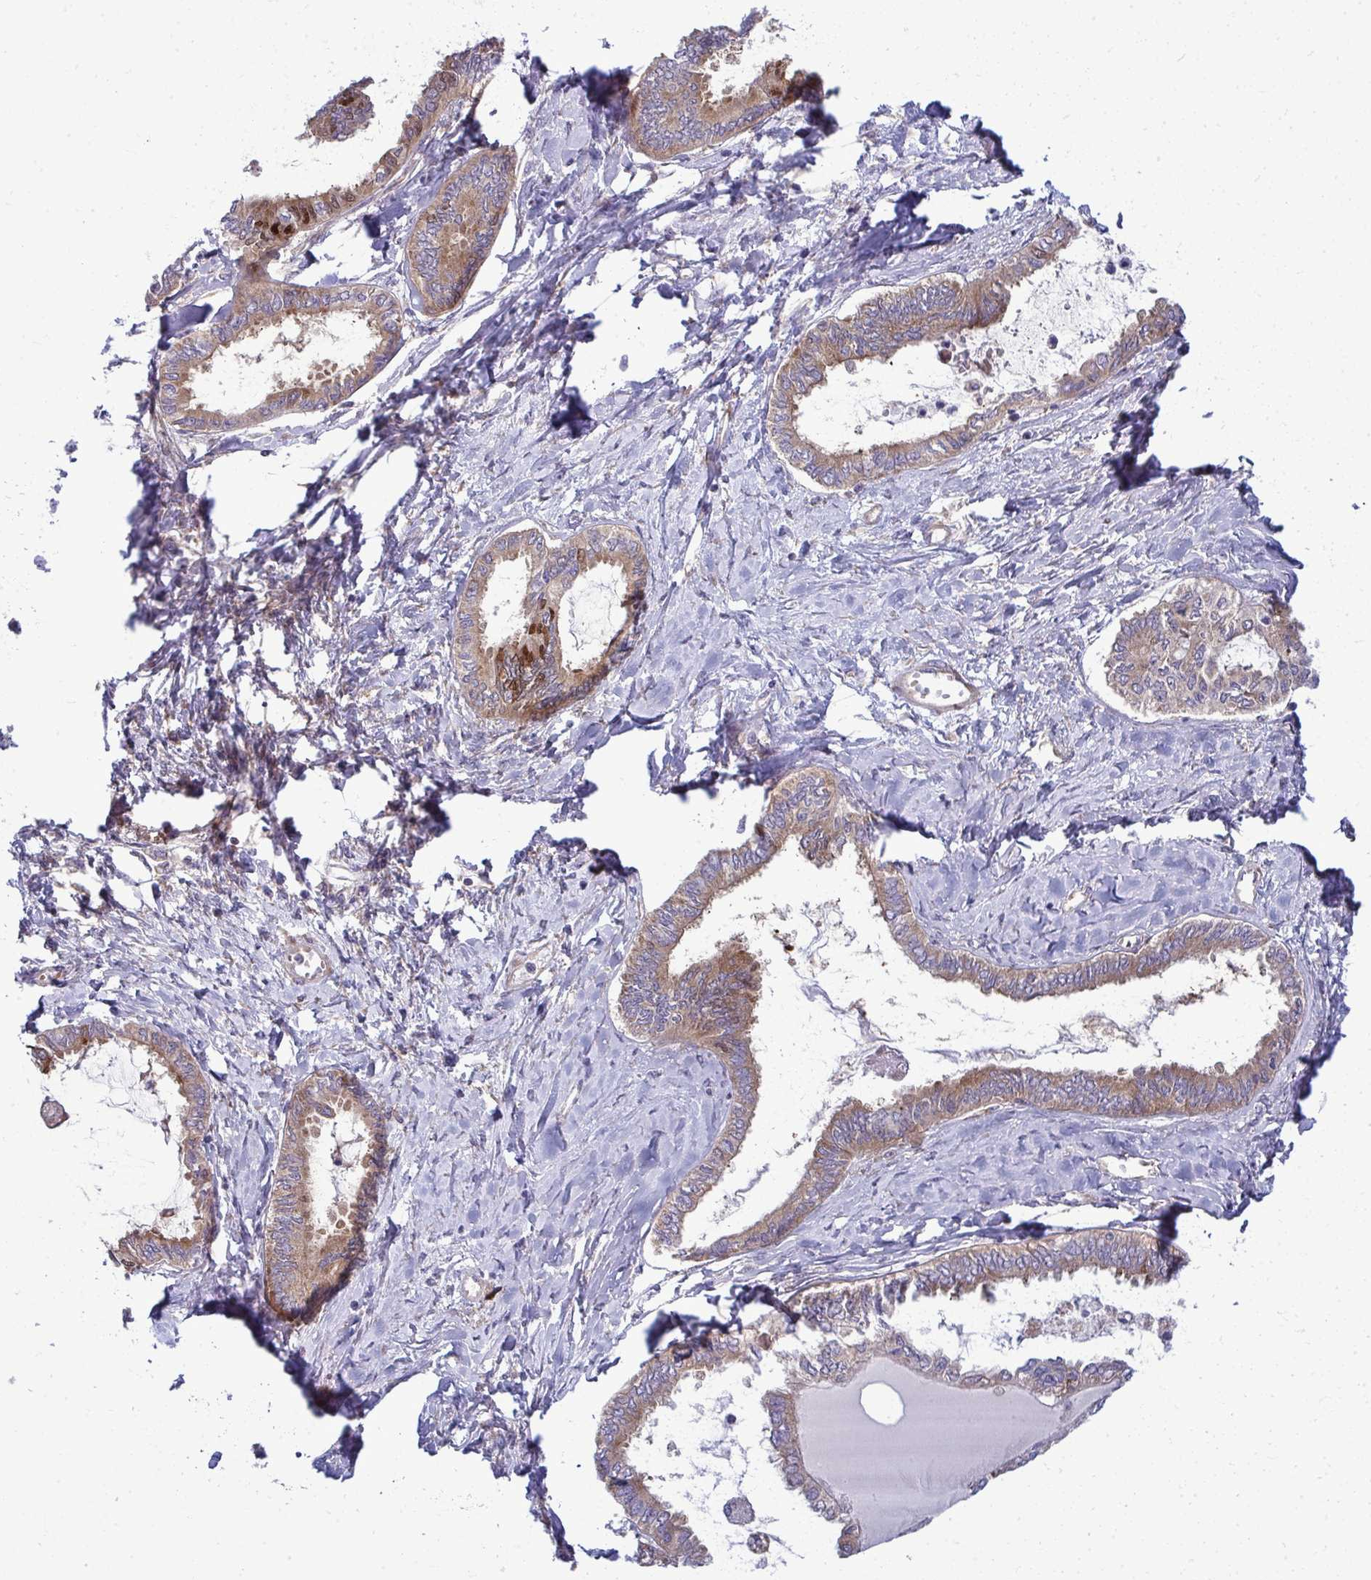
{"staining": {"intensity": "moderate", "quantity": ">75%", "location": "cytoplasmic/membranous"}, "tissue": "ovarian cancer", "cell_type": "Tumor cells", "image_type": "cancer", "snomed": [{"axis": "morphology", "description": "Carcinoma, endometroid"}, {"axis": "topography", "description": "Ovary"}], "caption": "Protein staining of endometroid carcinoma (ovarian) tissue reveals moderate cytoplasmic/membranous staining in about >75% of tumor cells.", "gene": "GFPT2", "patient": {"sex": "female", "age": 70}}